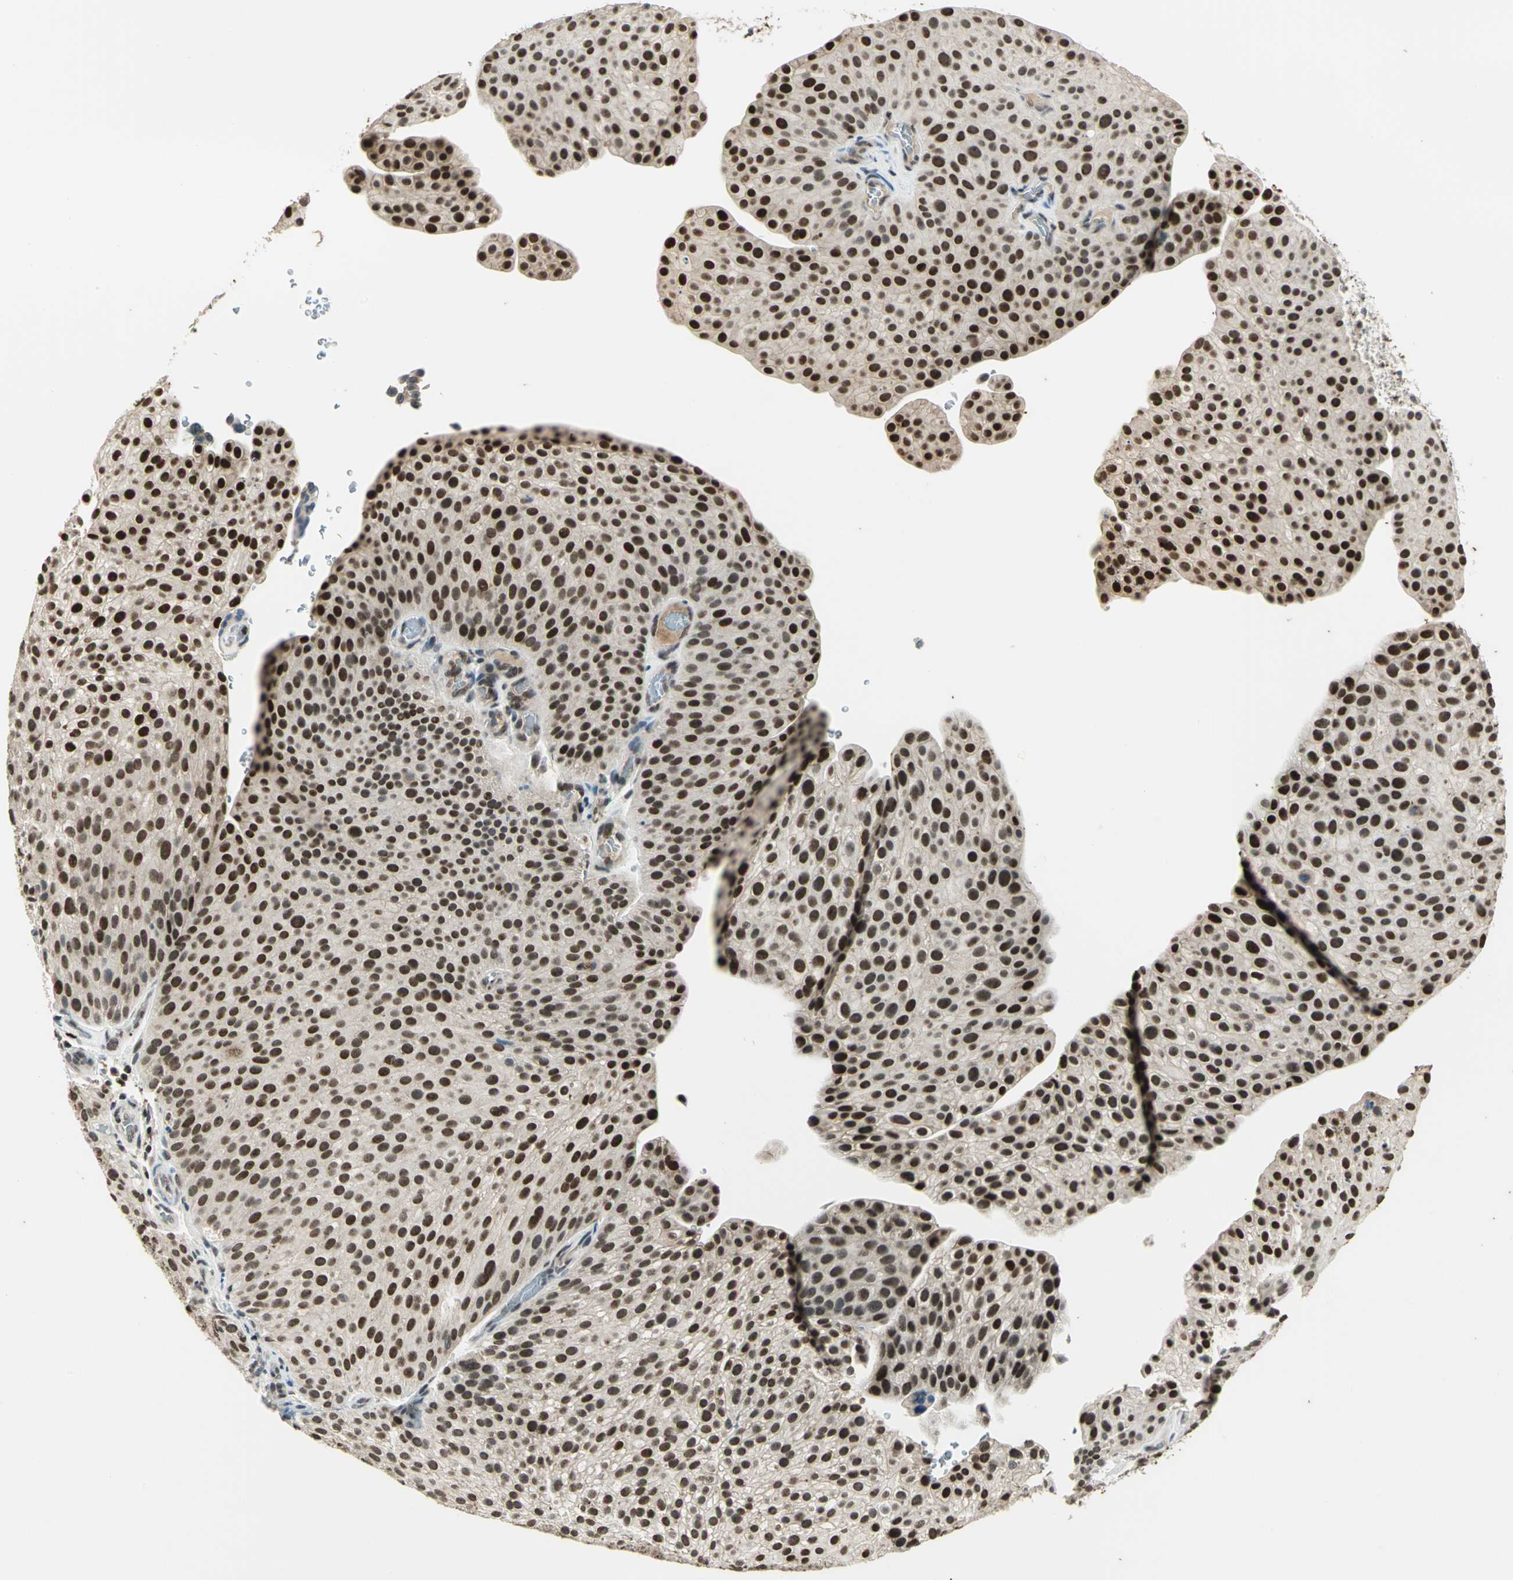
{"staining": {"intensity": "strong", "quantity": ">75%", "location": "nuclear"}, "tissue": "urothelial cancer", "cell_type": "Tumor cells", "image_type": "cancer", "snomed": [{"axis": "morphology", "description": "Urothelial carcinoma, Low grade"}, {"axis": "topography", "description": "Smooth muscle"}, {"axis": "topography", "description": "Urinary bladder"}], "caption": "A brown stain shows strong nuclear expression of a protein in urothelial carcinoma (low-grade) tumor cells. Using DAB (3,3'-diaminobenzidine) (brown) and hematoxylin (blue) stains, captured at high magnification using brightfield microscopy.", "gene": "RAD17", "patient": {"sex": "male", "age": 60}}